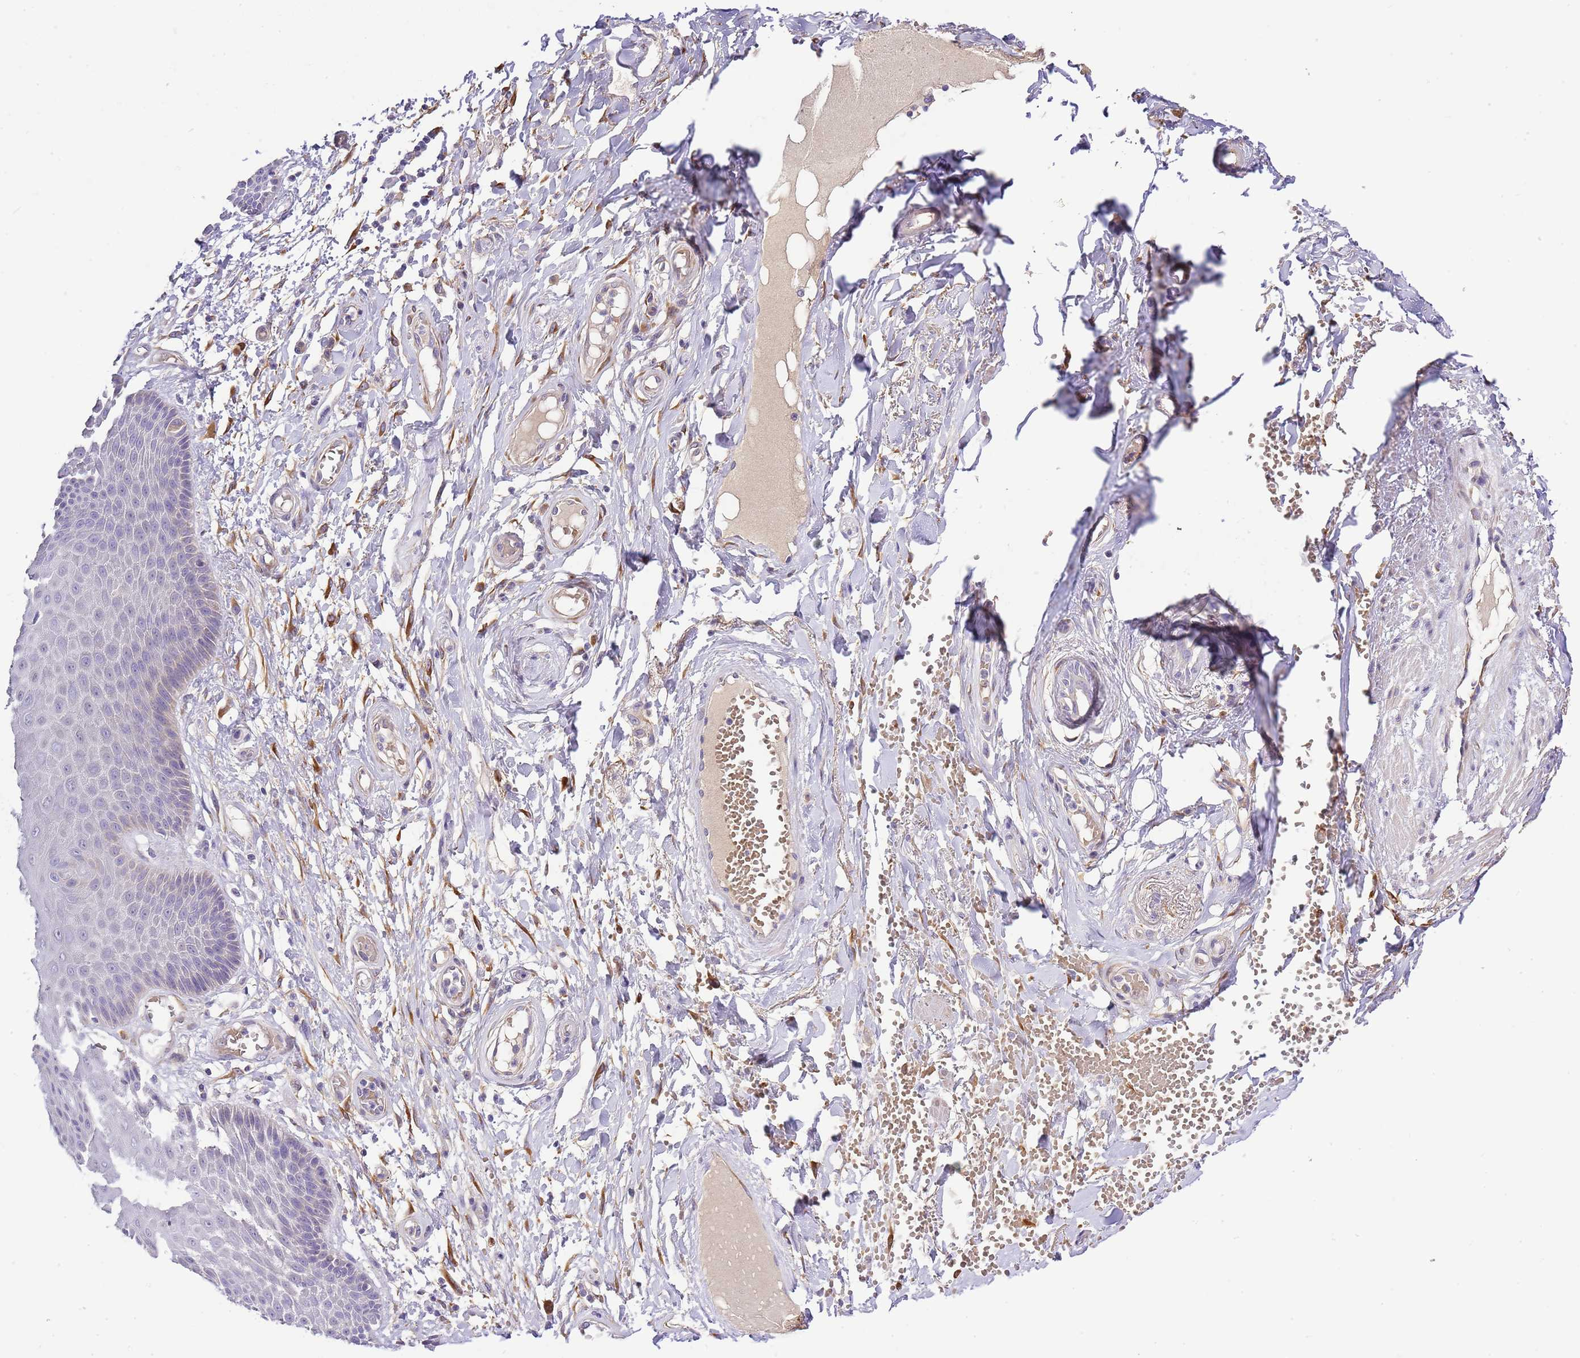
{"staining": {"intensity": "negative", "quantity": "none", "location": "none"}, "tissue": "skin", "cell_type": "Epidermal cells", "image_type": "normal", "snomed": [{"axis": "morphology", "description": "Normal tissue, NOS"}, {"axis": "topography", "description": "Anal"}], "caption": "A photomicrograph of skin stained for a protein exhibits no brown staining in epidermal cells.", "gene": "RFK", "patient": {"sex": "male", "age": 78}}